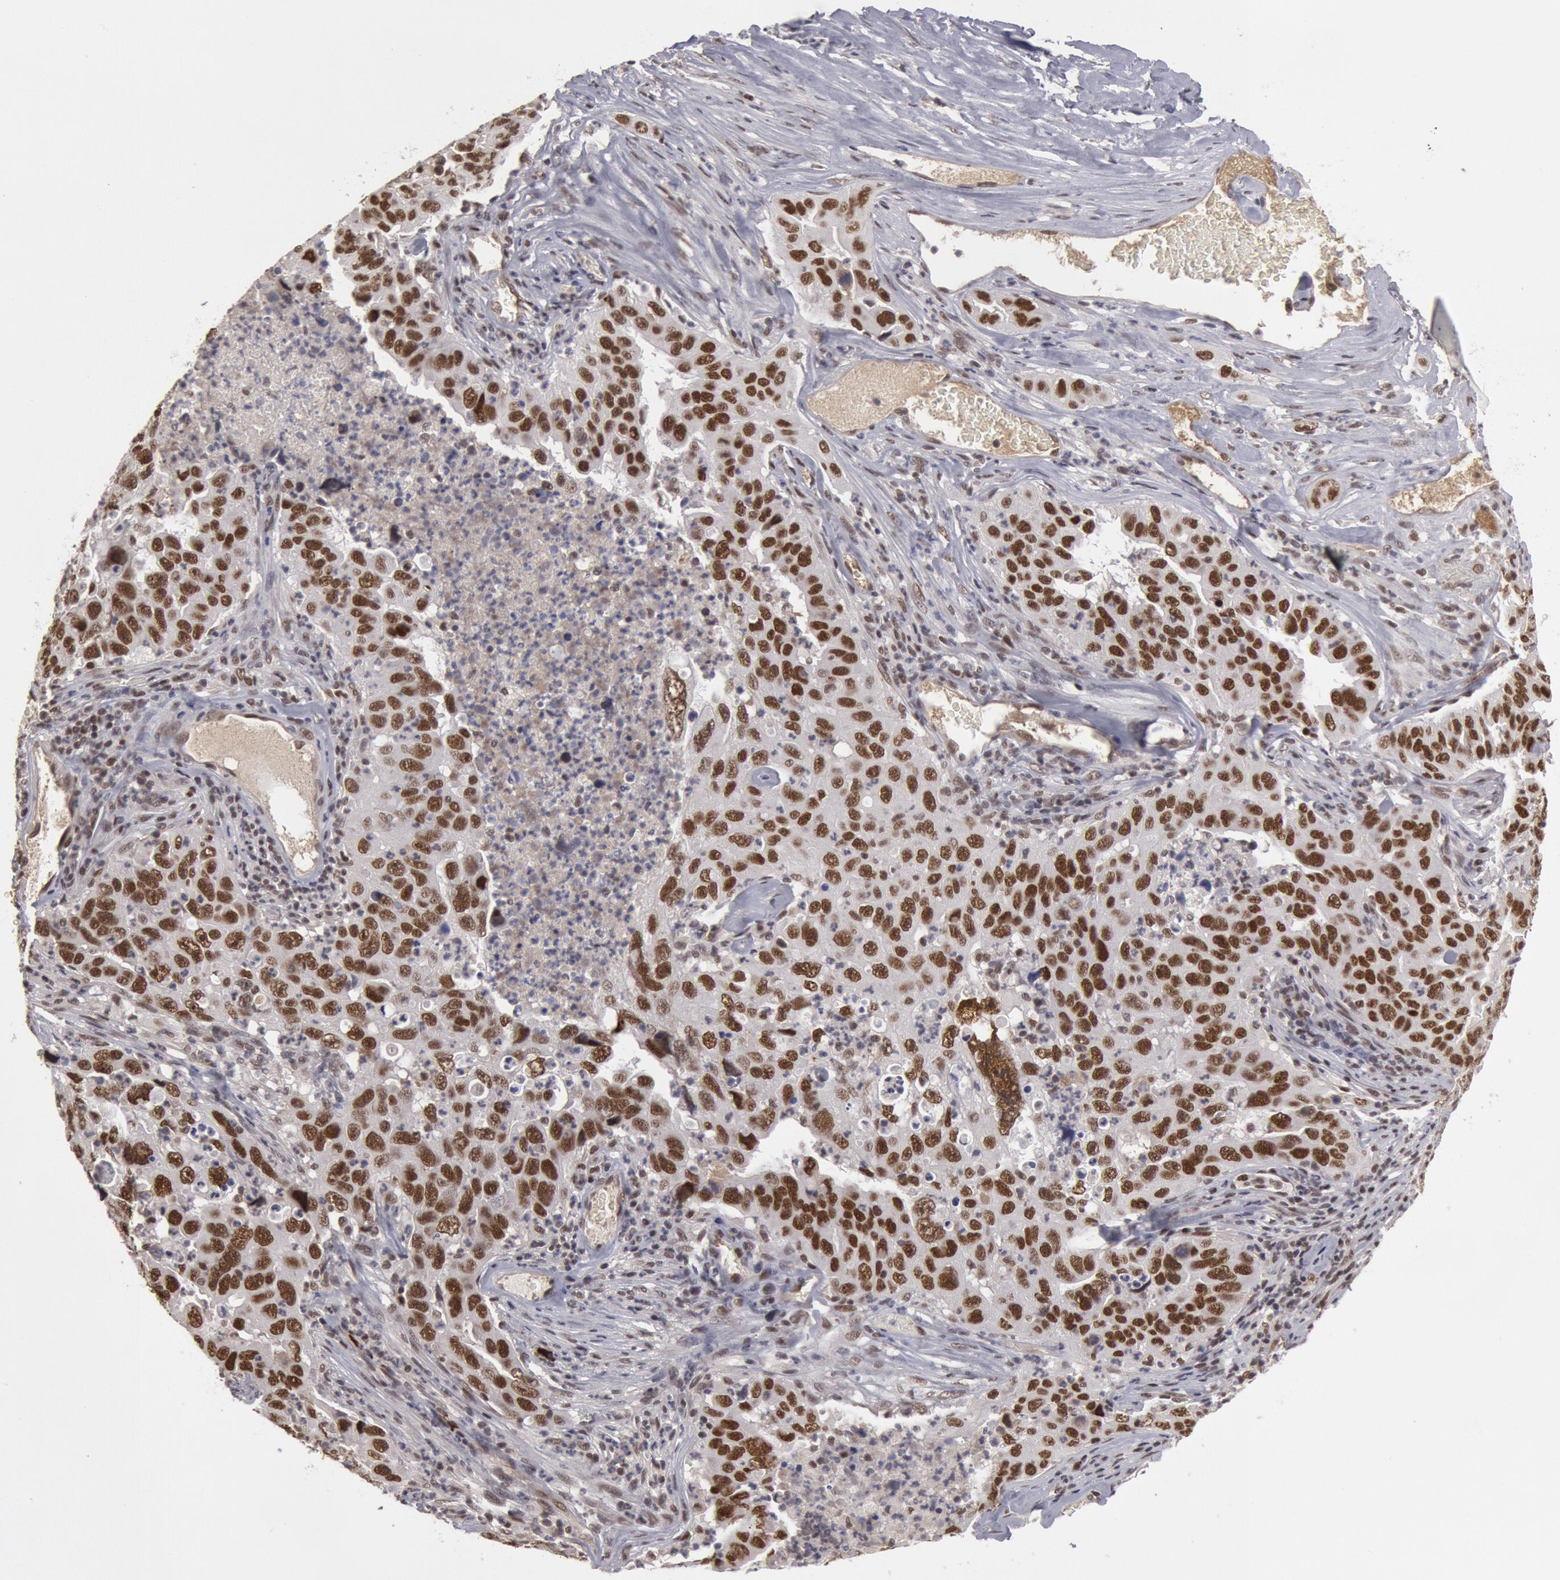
{"staining": {"intensity": "moderate", "quantity": ">75%", "location": "nuclear"}, "tissue": "lung cancer", "cell_type": "Tumor cells", "image_type": "cancer", "snomed": [{"axis": "morphology", "description": "Squamous cell carcinoma, NOS"}, {"axis": "topography", "description": "Lung"}], "caption": "Lung squamous cell carcinoma stained with a brown dye displays moderate nuclear positive expression in approximately >75% of tumor cells.", "gene": "PPP4R3B", "patient": {"sex": "male", "age": 64}}